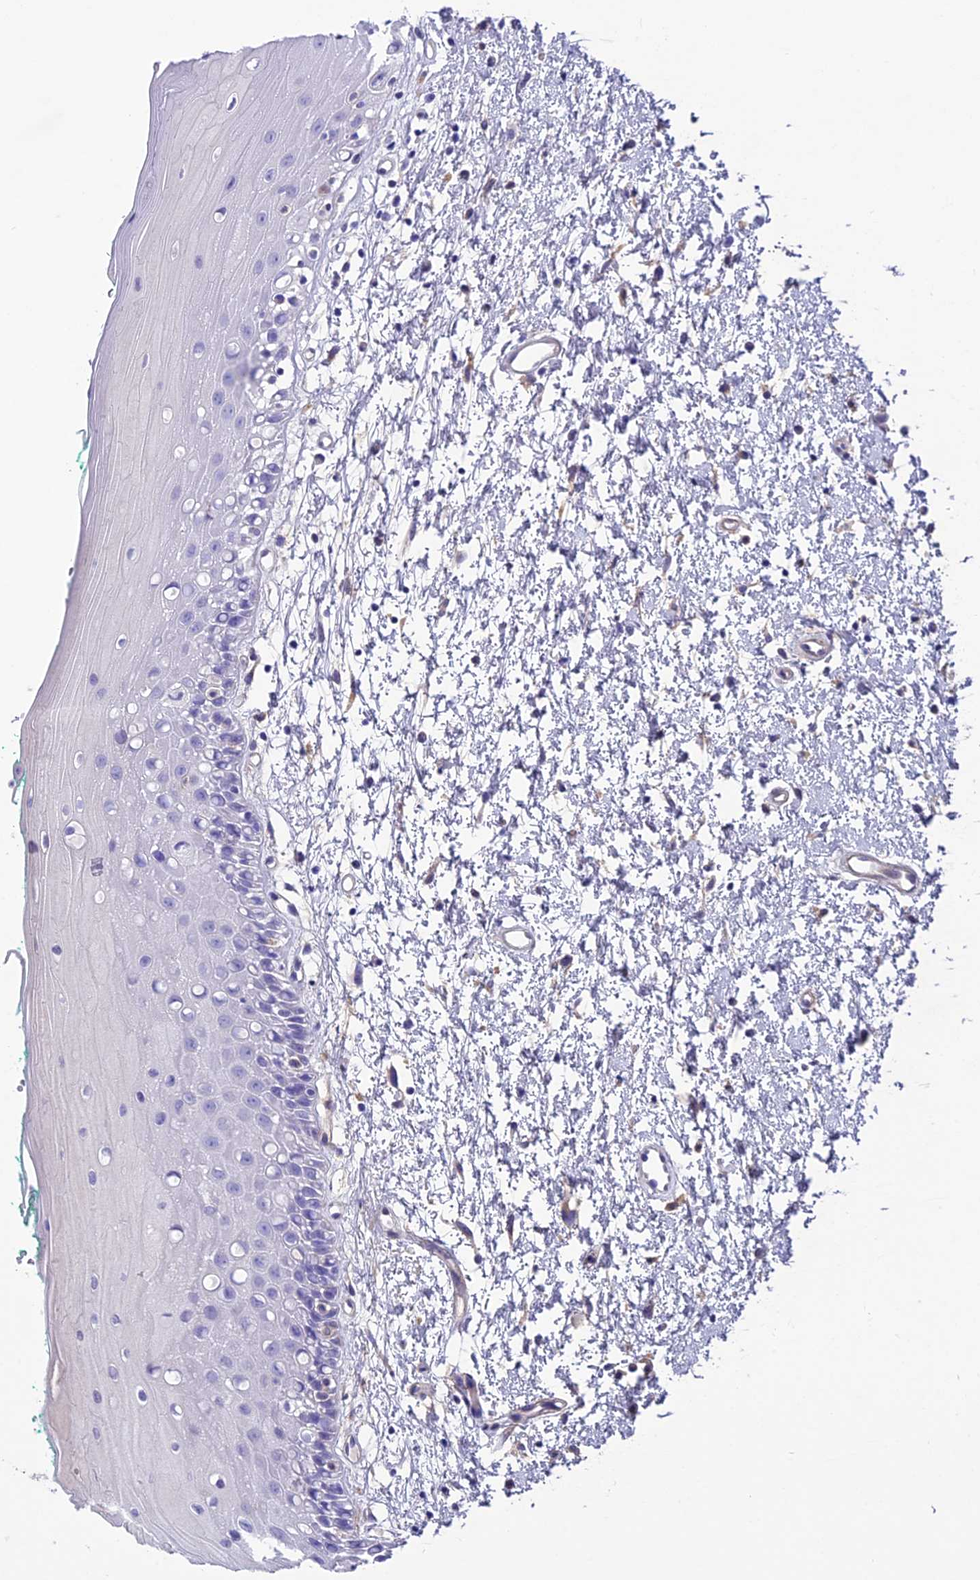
{"staining": {"intensity": "negative", "quantity": "none", "location": "none"}, "tissue": "oral mucosa", "cell_type": "Squamous epithelial cells", "image_type": "normal", "snomed": [{"axis": "morphology", "description": "Normal tissue, NOS"}, {"axis": "topography", "description": "Oral tissue"}], "caption": "There is no significant expression in squamous epithelial cells of oral mucosa. (DAB (3,3'-diaminobenzidine) immunohistochemistry with hematoxylin counter stain).", "gene": "TNS1", "patient": {"sex": "female", "age": 70}}